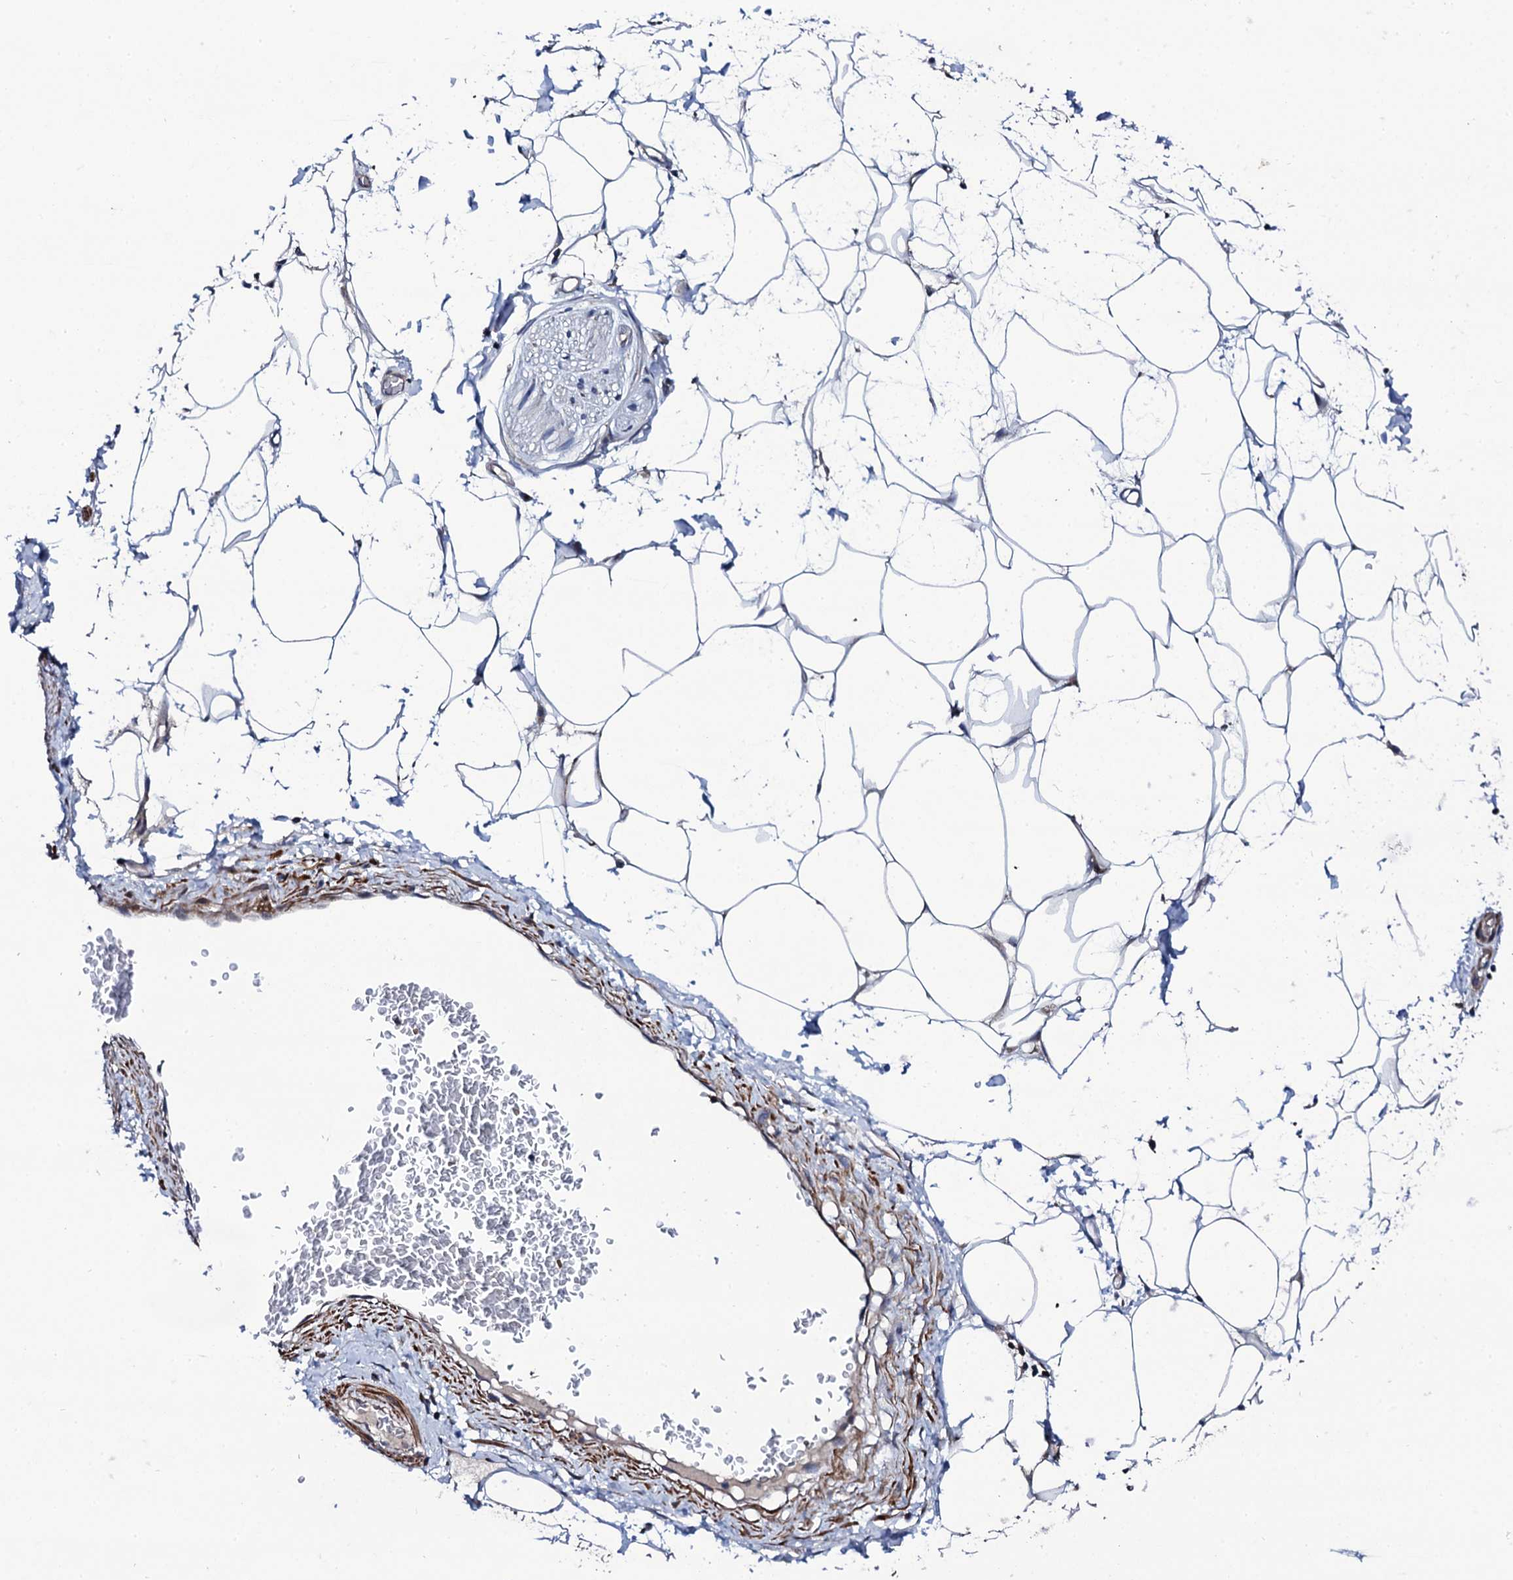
{"staining": {"intensity": "negative", "quantity": "none", "location": "none"}, "tissue": "adipose tissue", "cell_type": "Adipocytes", "image_type": "normal", "snomed": [{"axis": "morphology", "description": "Normal tissue, NOS"}, {"axis": "morphology", "description": "Adenocarcinoma, NOS"}, {"axis": "topography", "description": "Rectum"}, {"axis": "topography", "description": "Vagina"}, {"axis": "topography", "description": "Peripheral nerve tissue"}], "caption": "A high-resolution photomicrograph shows IHC staining of unremarkable adipose tissue, which shows no significant staining in adipocytes.", "gene": "COG4", "patient": {"sex": "female", "age": 71}}